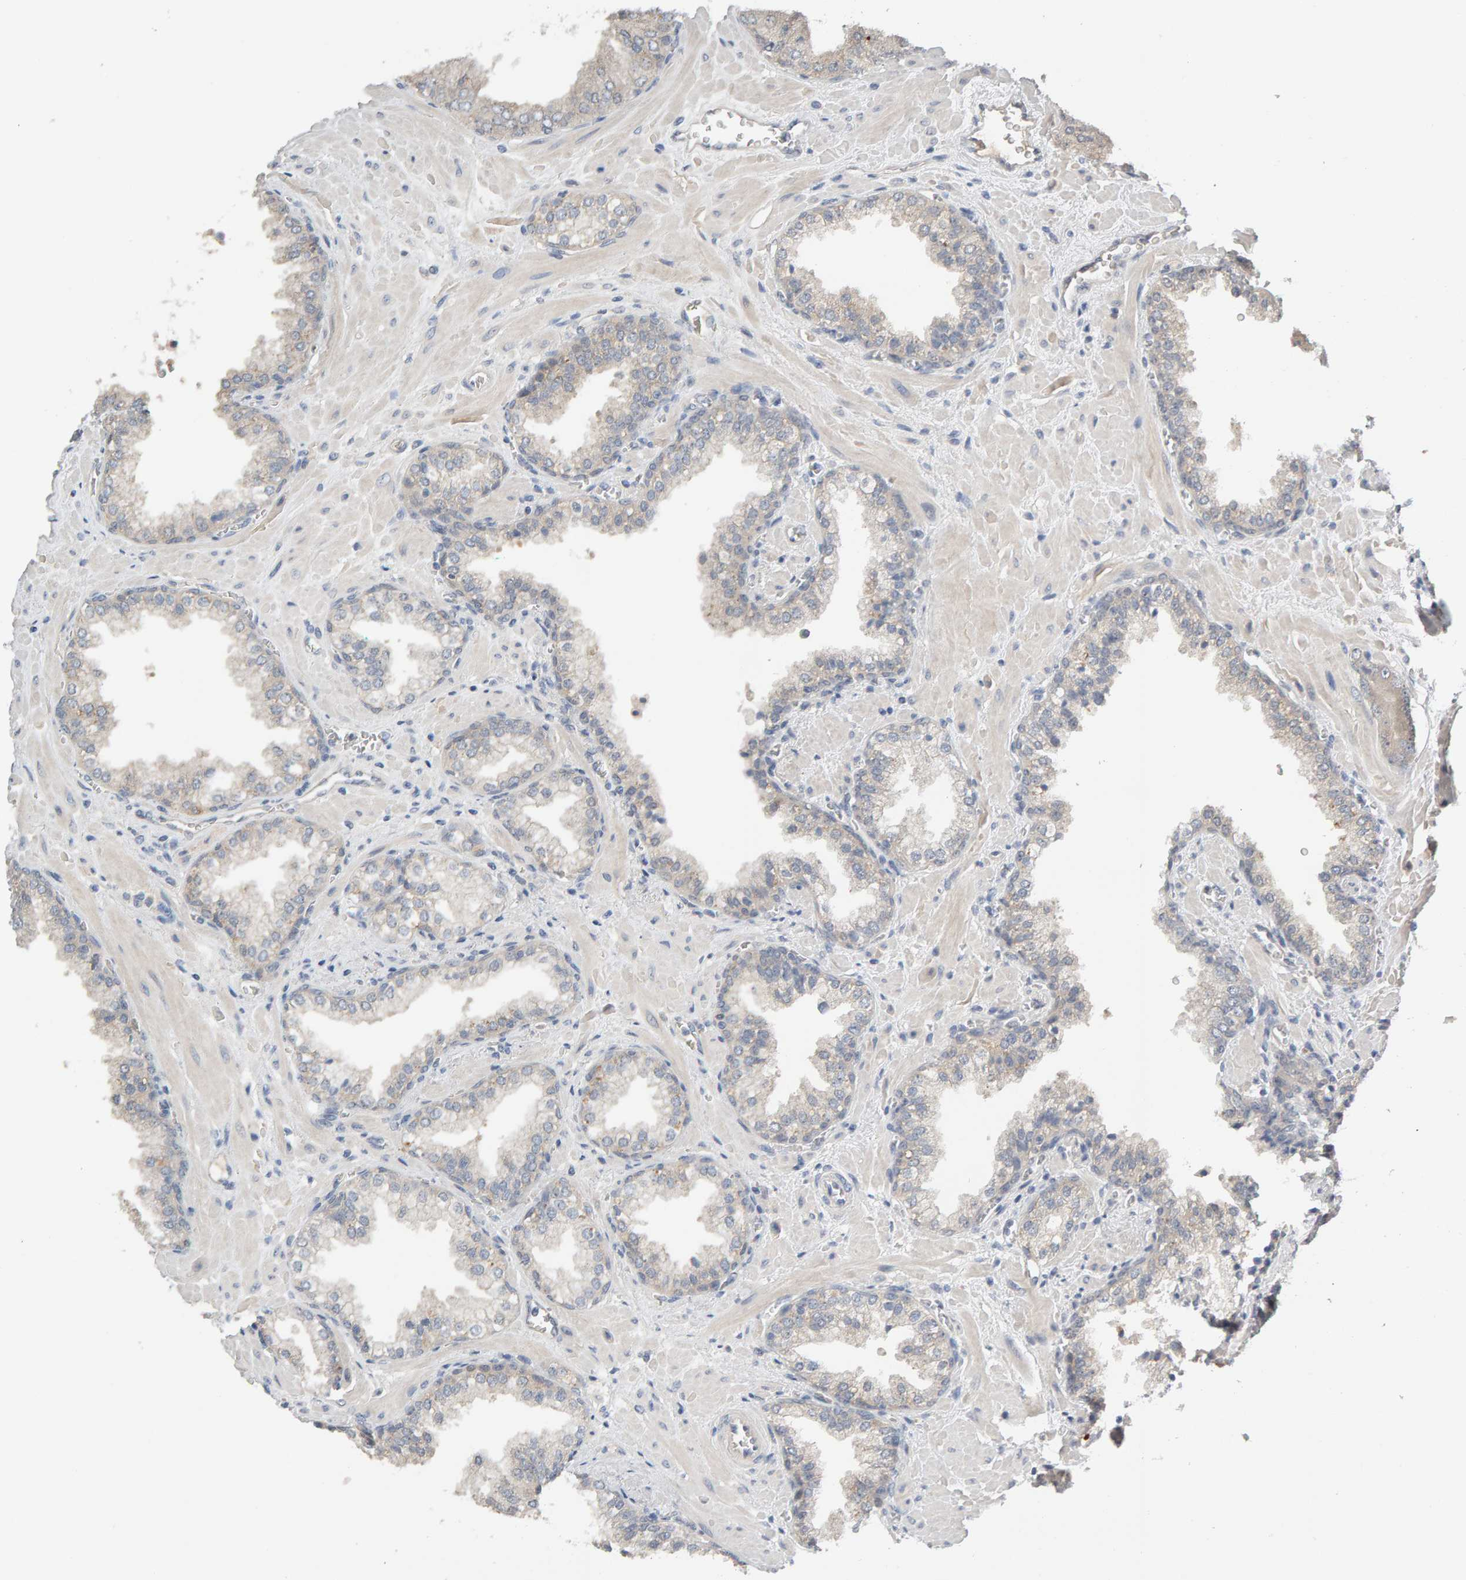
{"staining": {"intensity": "negative", "quantity": "none", "location": "none"}, "tissue": "prostate cancer", "cell_type": "Tumor cells", "image_type": "cancer", "snomed": [{"axis": "morphology", "description": "Adenocarcinoma, Low grade"}, {"axis": "topography", "description": "Prostate"}], "caption": "DAB immunohistochemical staining of human prostate cancer demonstrates no significant expression in tumor cells.", "gene": "GFUS", "patient": {"sex": "male", "age": 71}}